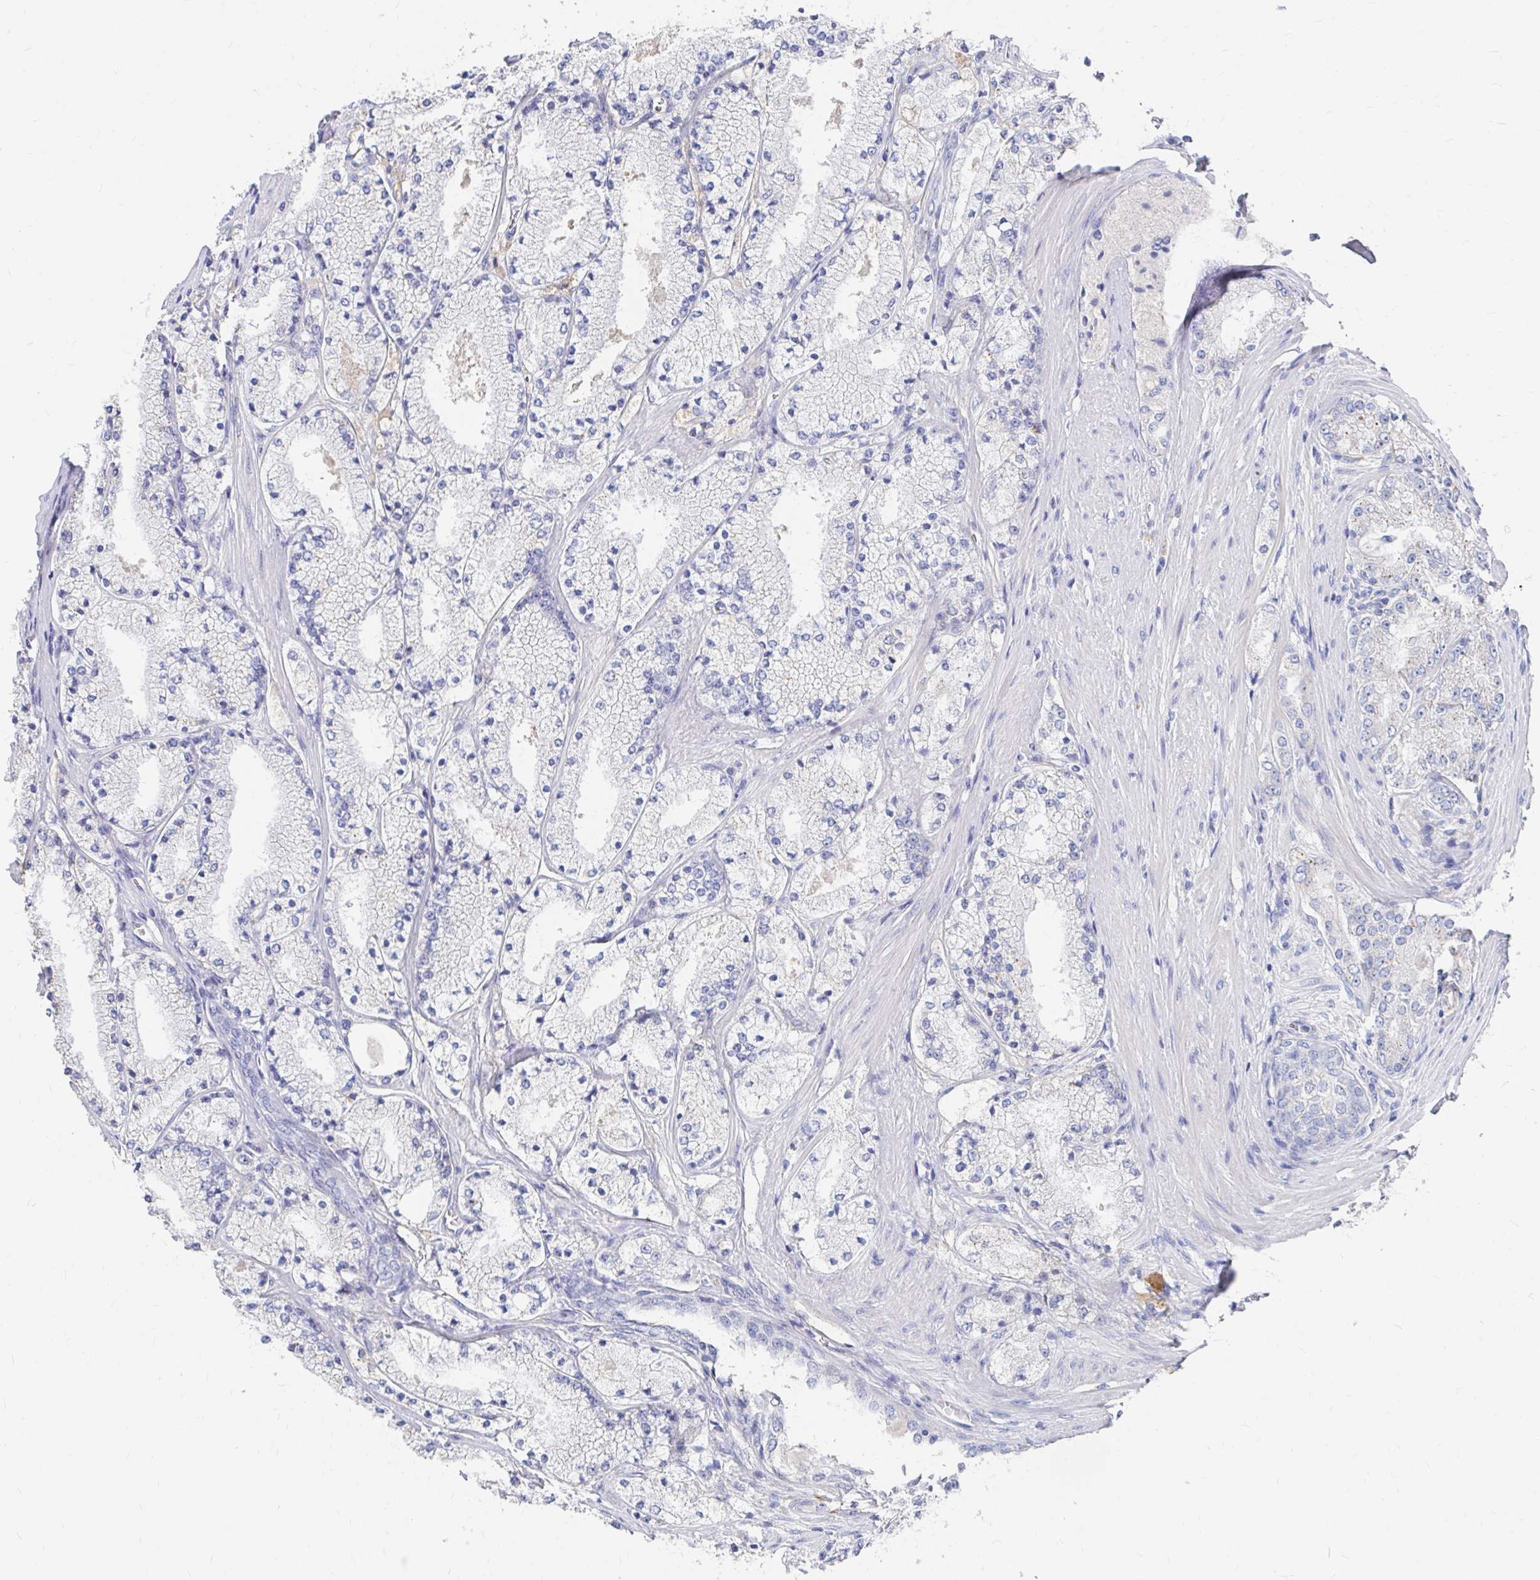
{"staining": {"intensity": "negative", "quantity": "none", "location": "none"}, "tissue": "prostate cancer", "cell_type": "Tumor cells", "image_type": "cancer", "snomed": [{"axis": "morphology", "description": "Adenocarcinoma, High grade"}, {"axis": "topography", "description": "Prostate"}], "caption": "Prostate cancer (adenocarcinoma (high-grade)) was stained to show a protein in brown. There is no significant staining in tumor cells. Nuclei are stained in blue.", "gene": "LAMC3", "patient": {"sex": "male", "age": 63}}